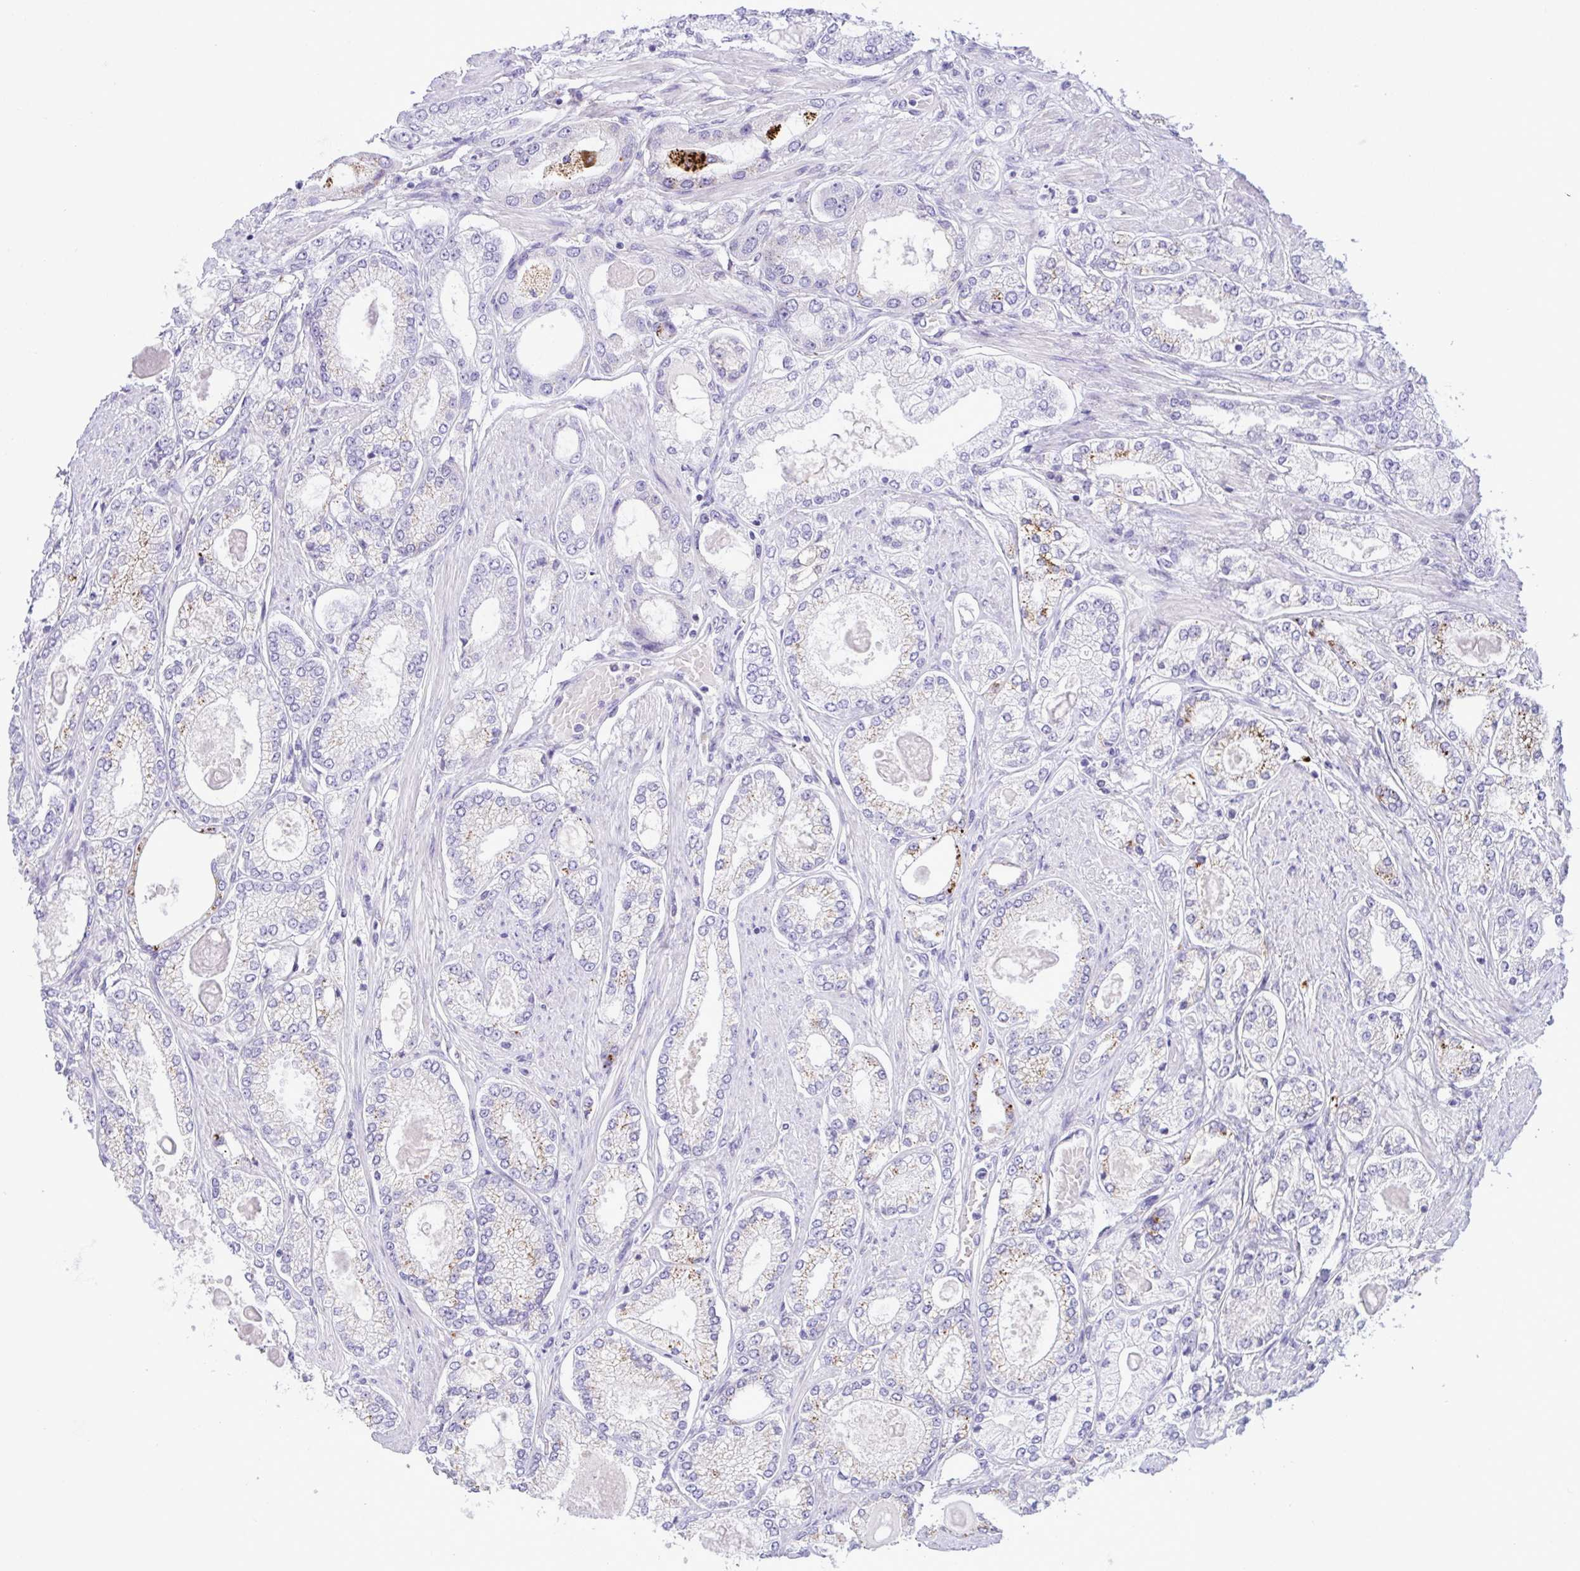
{"staining": {"intensity": "weak", "quantity": "<25%", "location": "cytoplasmic/membranous"}, "tissue": "prostate cancer", "cell_type": "Tumor cells", "image_type": "cancer", "snomed": [{"axis": "morphology", "description": "Adenocarcinoma, High grade"}, {"axis": "topography", "description": "Prostate"}], "caption": "Immunohistochemistry (IHC) of human prostate cancer (high-grade adenocarcinoma) exhibits no positivity in tumor cells.", "gene": "SREBF1", "patient": {"sex": "male", "age": 68}}